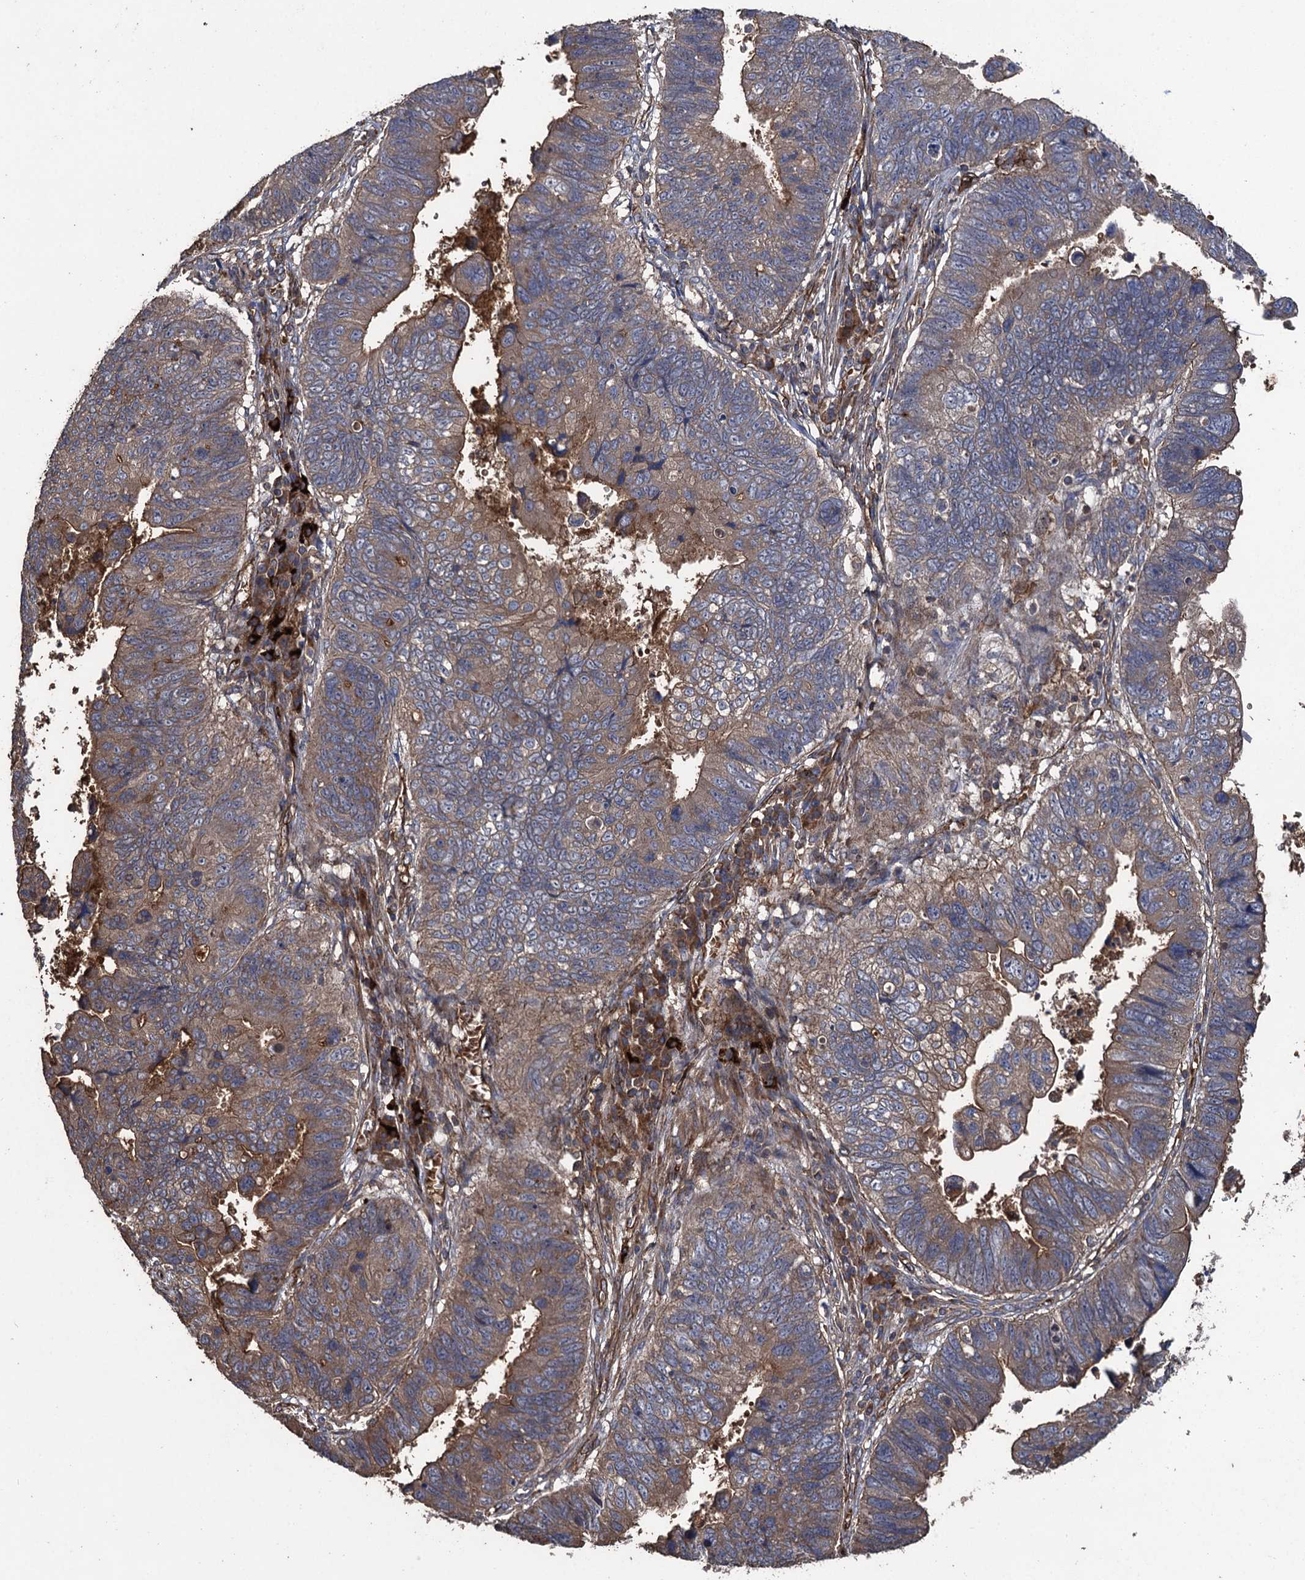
{"staining": {"intensity": "moderate", "quantity": "<25%", "location": "cytoplasmic/membranous"}, "tissue": "stomach cancer", "cell_type": "Tumor cells", "image_type": "cancer", "snomed": [{"axis": "morphology", "description": "Adenocarcinoma, NOS"}, {"axis": "topography", "description": "Stomach"}], "caption": "Stomach adenocarcinoma stained for a protein (brown) reveals moderate cytoplasmic/membranous positive positivity in approximately <25% of tumor cells.", "gene": "TXNDC11", "patient": {"sex": "male", "age": 59}}